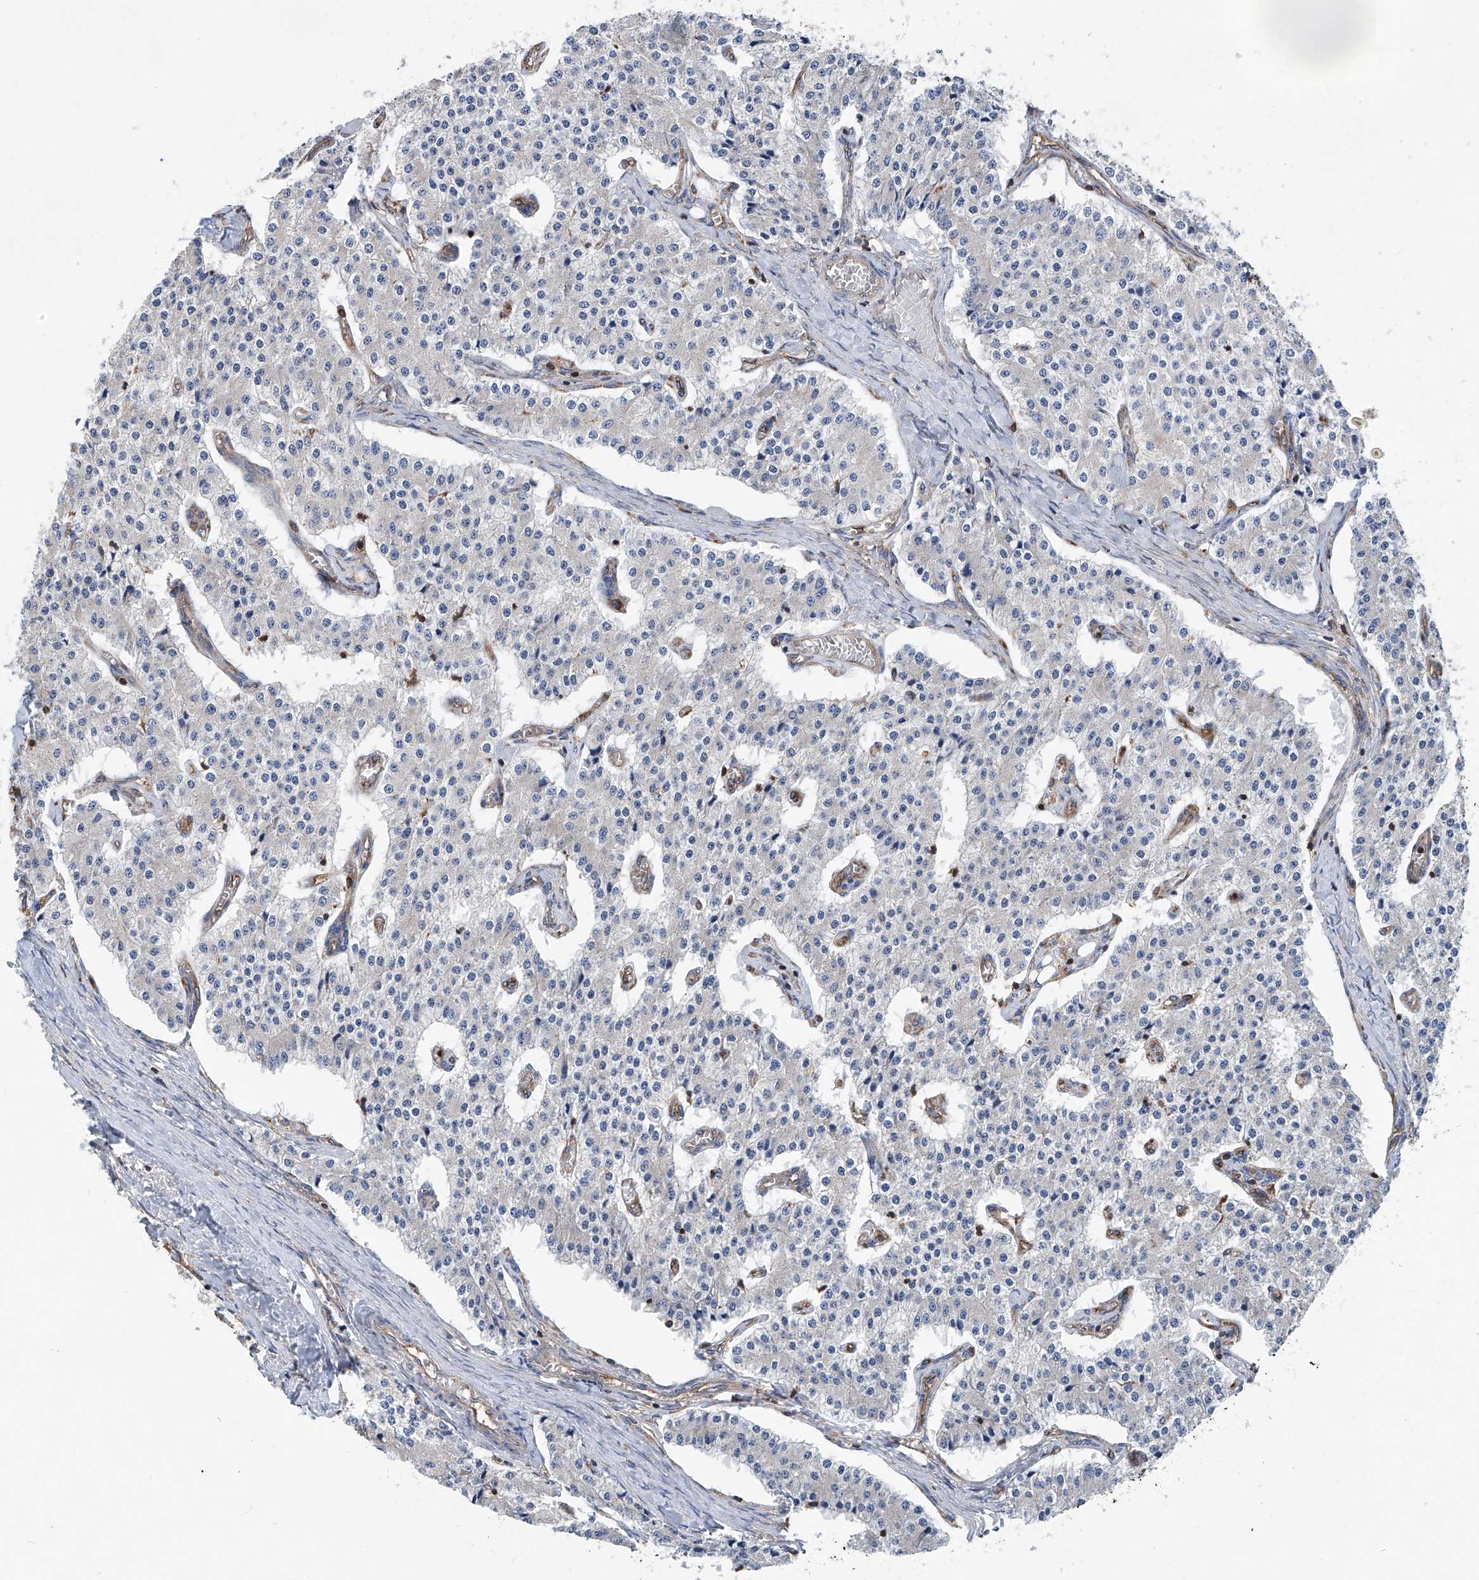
{"staining": {"intensity": "negative", "quantity": "none", "location": "none"}, "tissue": "carcinoid", "cell_type": "Tumor cells", "image_type": "cancer", "snomed": [{"axis": "morphology", "description": "Carcinoid, malignant, NOS"}, {"axis": "topography", "description": "Colon"}], "caption": "Tumor cells show no significant positivity in carcinoid (malignant).", "gene": "TRIM38", "patient": {"sex": "female", "age": 52}}